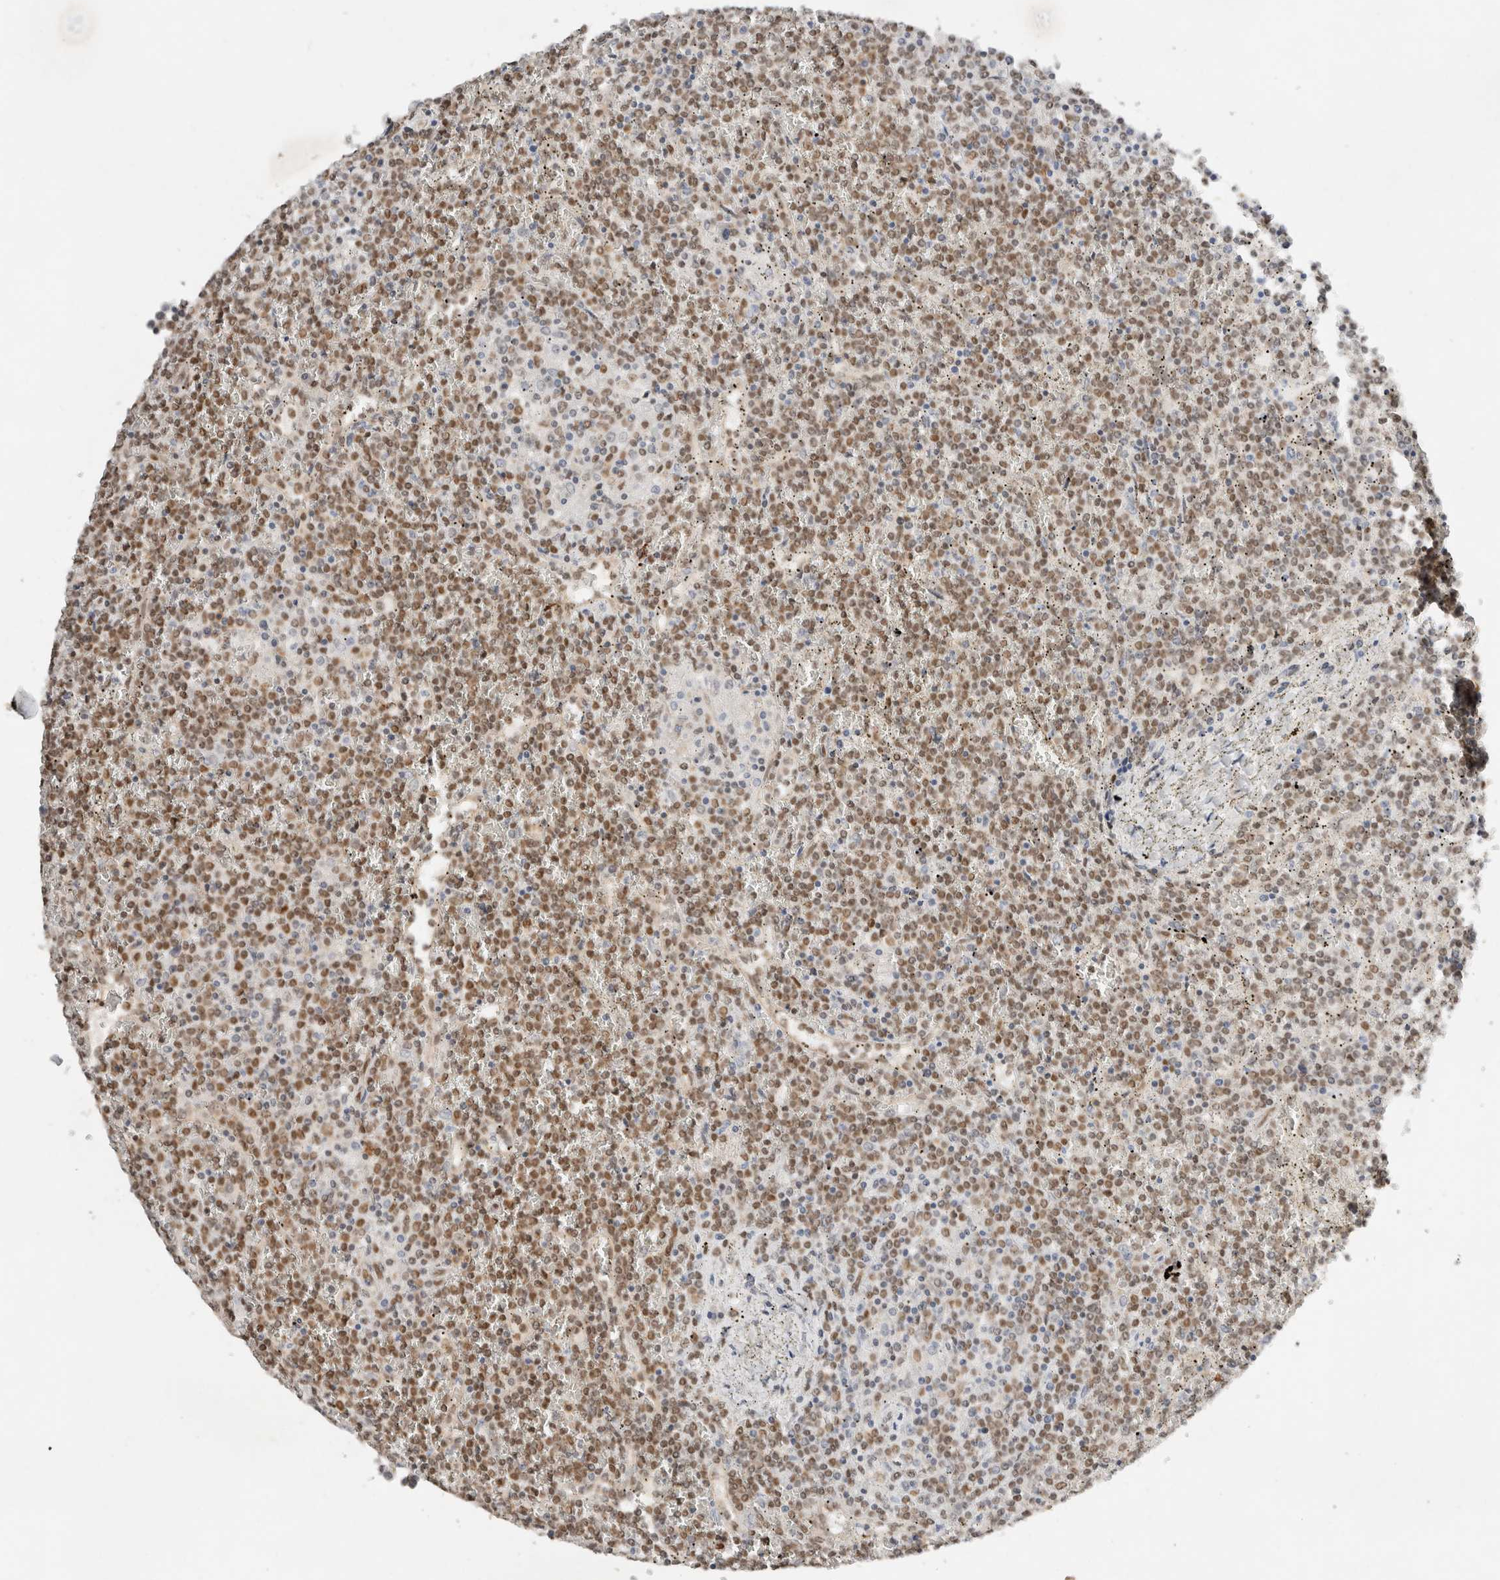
{"staining": {"intensity": "moderate", "quantity": ">75%", "location": "nuclear"}, "tissue": "lymphoma", "cell_type": "Tumor cells", "image_type": "cancer", "snomed": [{"axis": "morphology", "description": "Malignant lymphoma, non-Hodgkin's type, Low grade"}, {"axis": "topography", "description": "Spleen"}], "caption": "Tumor cells demonstrate moderate nuclear expression in approximately >75% of cells in lymphoma.", "gene": "GTF2I", "patient": {"sex": "female", "age": 19}}